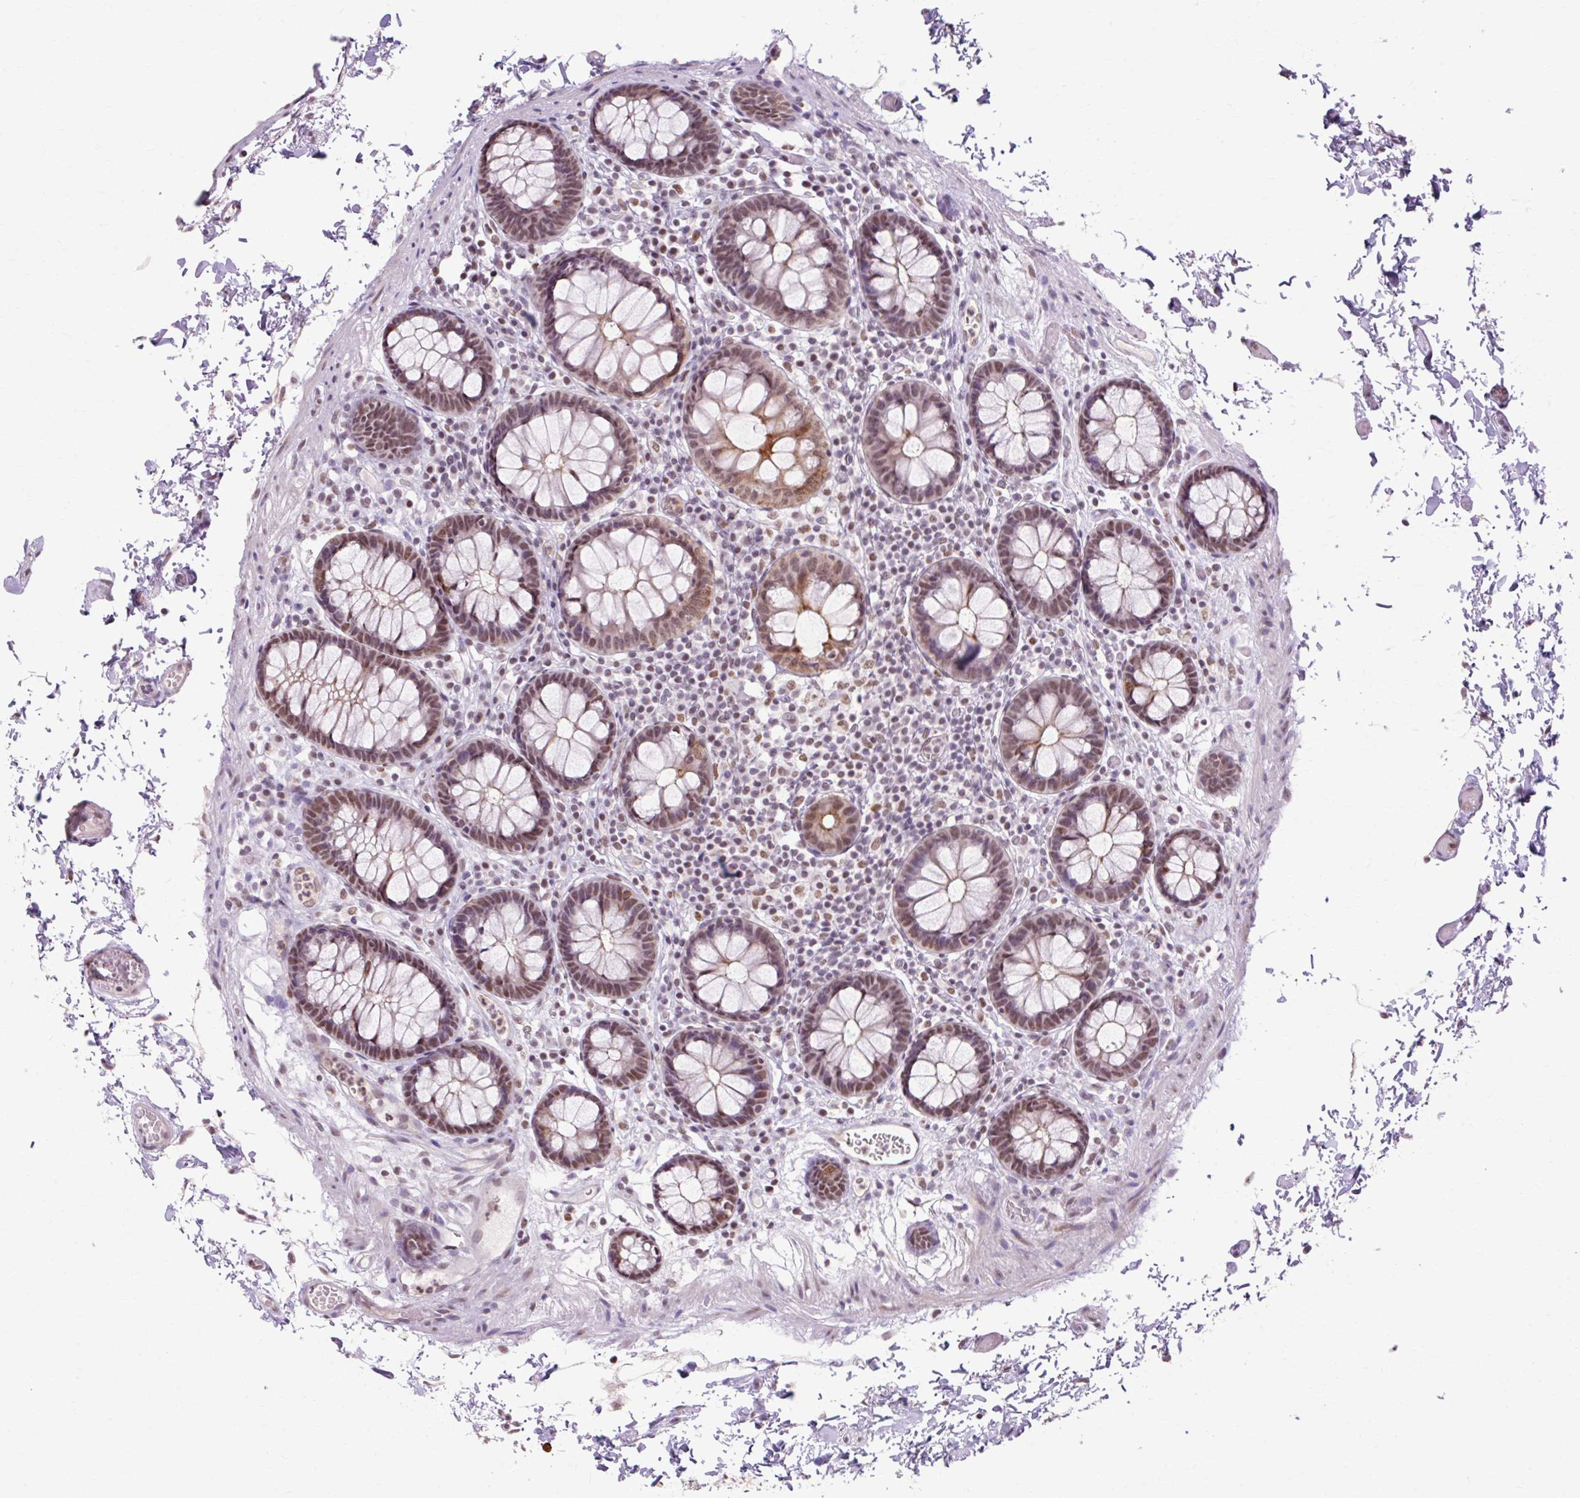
{"staining": {"intensity": "moderate", "quantity": ">75%", "location": "nuclear"}, "tissue": "colon", "cell_type": "Endothelial cells", "image_type": "normal", "snomed": [{"axis": "morphology", "description": "Normal tissue, NOS"}, {"axis": "topography", "description": "Colon"}, {"axis": "topography", "description": "Peripheral nerve tissue"}], "caption": "A brown stain shows moderate nuclear staining of a protein in endothelial cells of unremarkable colon. Using DAB (brown) and hematoxylin (blue) stains, captured at high magnification using brightfield microscopy.", "gene": "ENSG00000261832", "patient": {"sex": "male", "age": 84}}